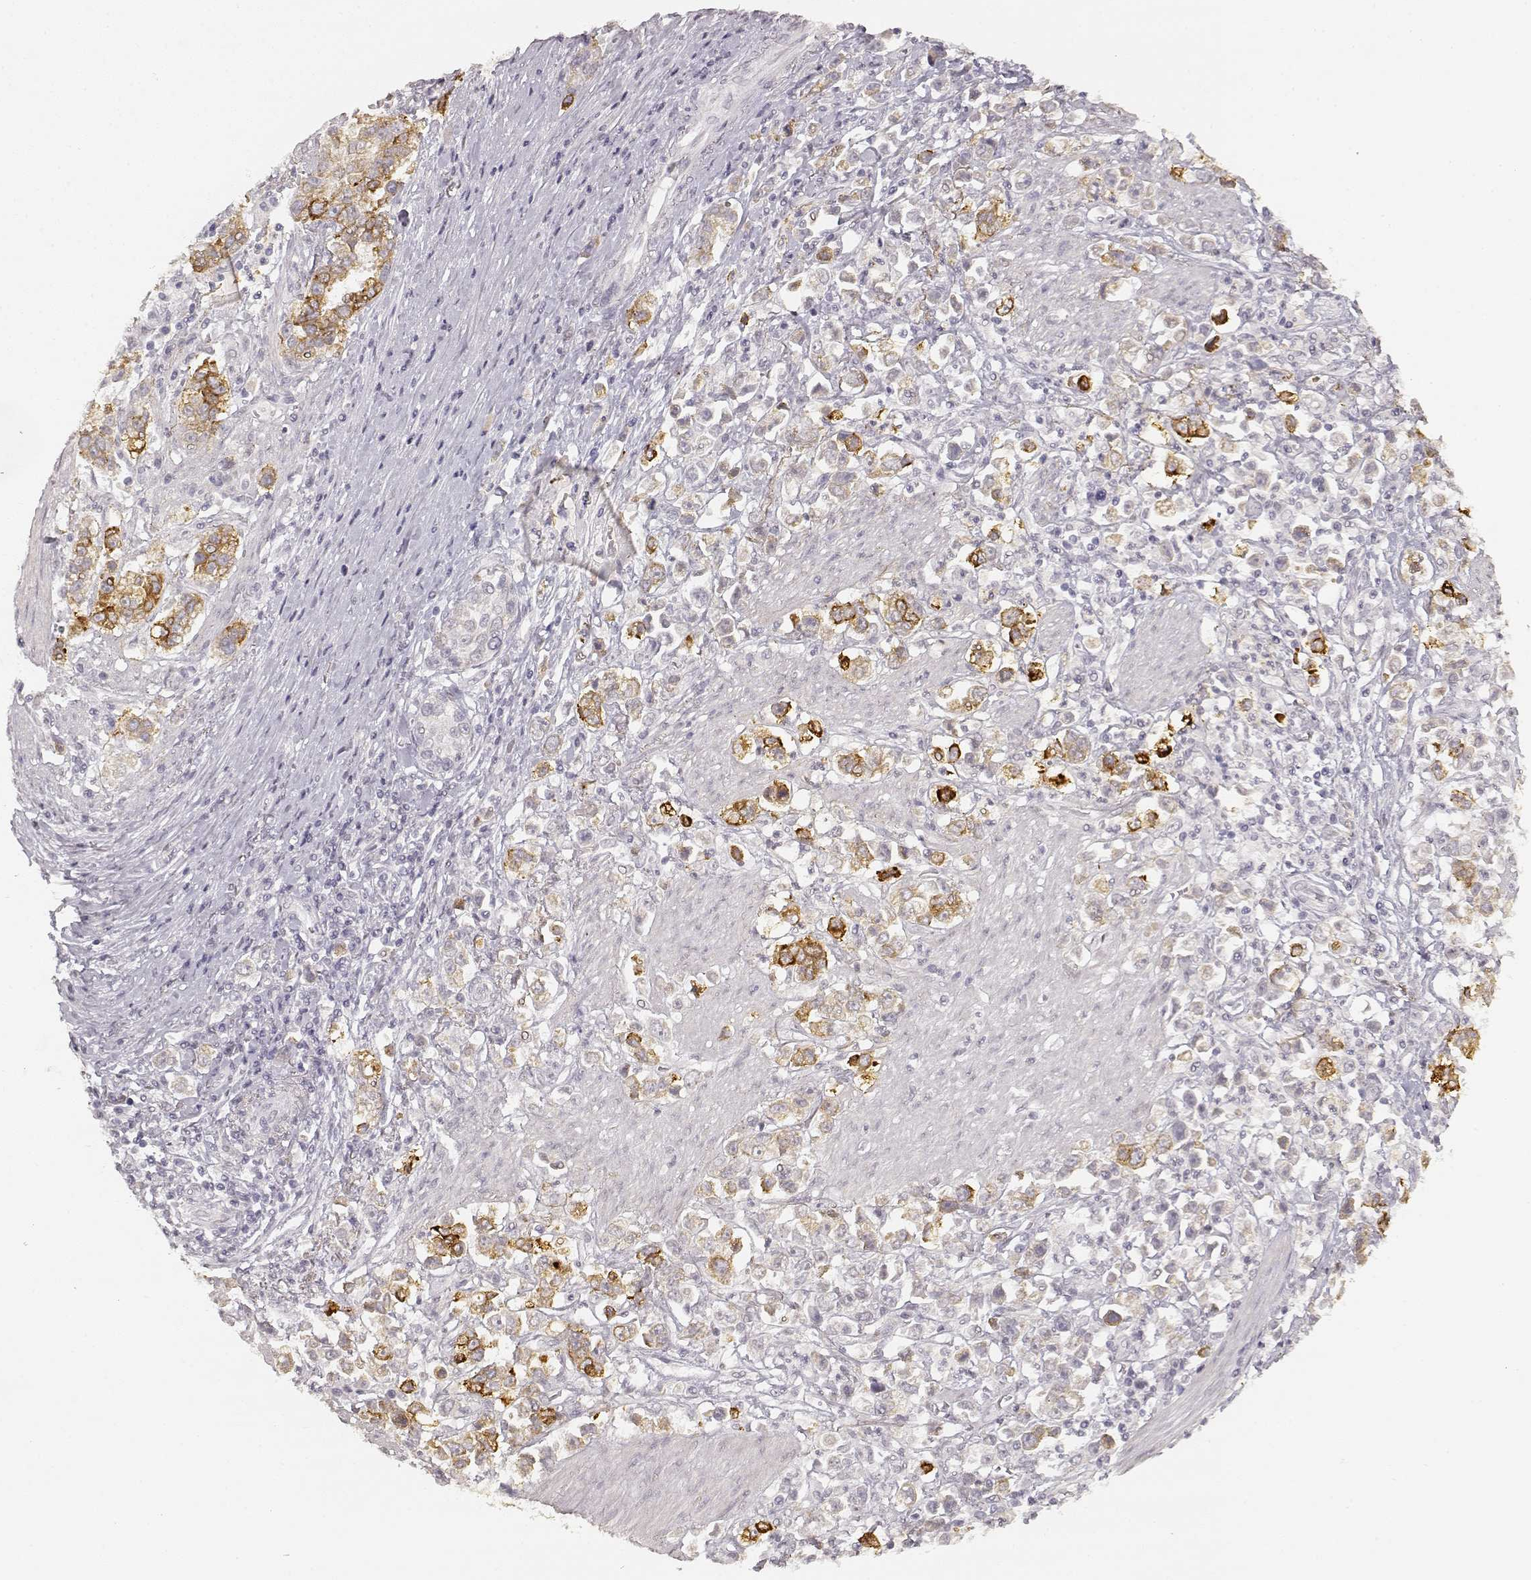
{"staining": {"intensity": "strong", "quantity": "<25%", "location": "cytoplasmic/membranous"}, "tissue": "stomach cancer", "cell_type": "Tumor cells", "image_type": "cancer", "snomed": [{"axis": "morphology", "description": "Adenocarcinoma, NOS"}, {"axis": "topography", "description": "Stomach"}], "caption": "Protein staining of stomach adenocarcinoma tissue exhibits strong cytoplasmic/membranous positivity in approximately <25% of tumor cells. The protein of interest is shown in brown color, while the nuclei are stained blue.", "gene": "LAMC2", "patient": {"sex": "male", "age": 93}}